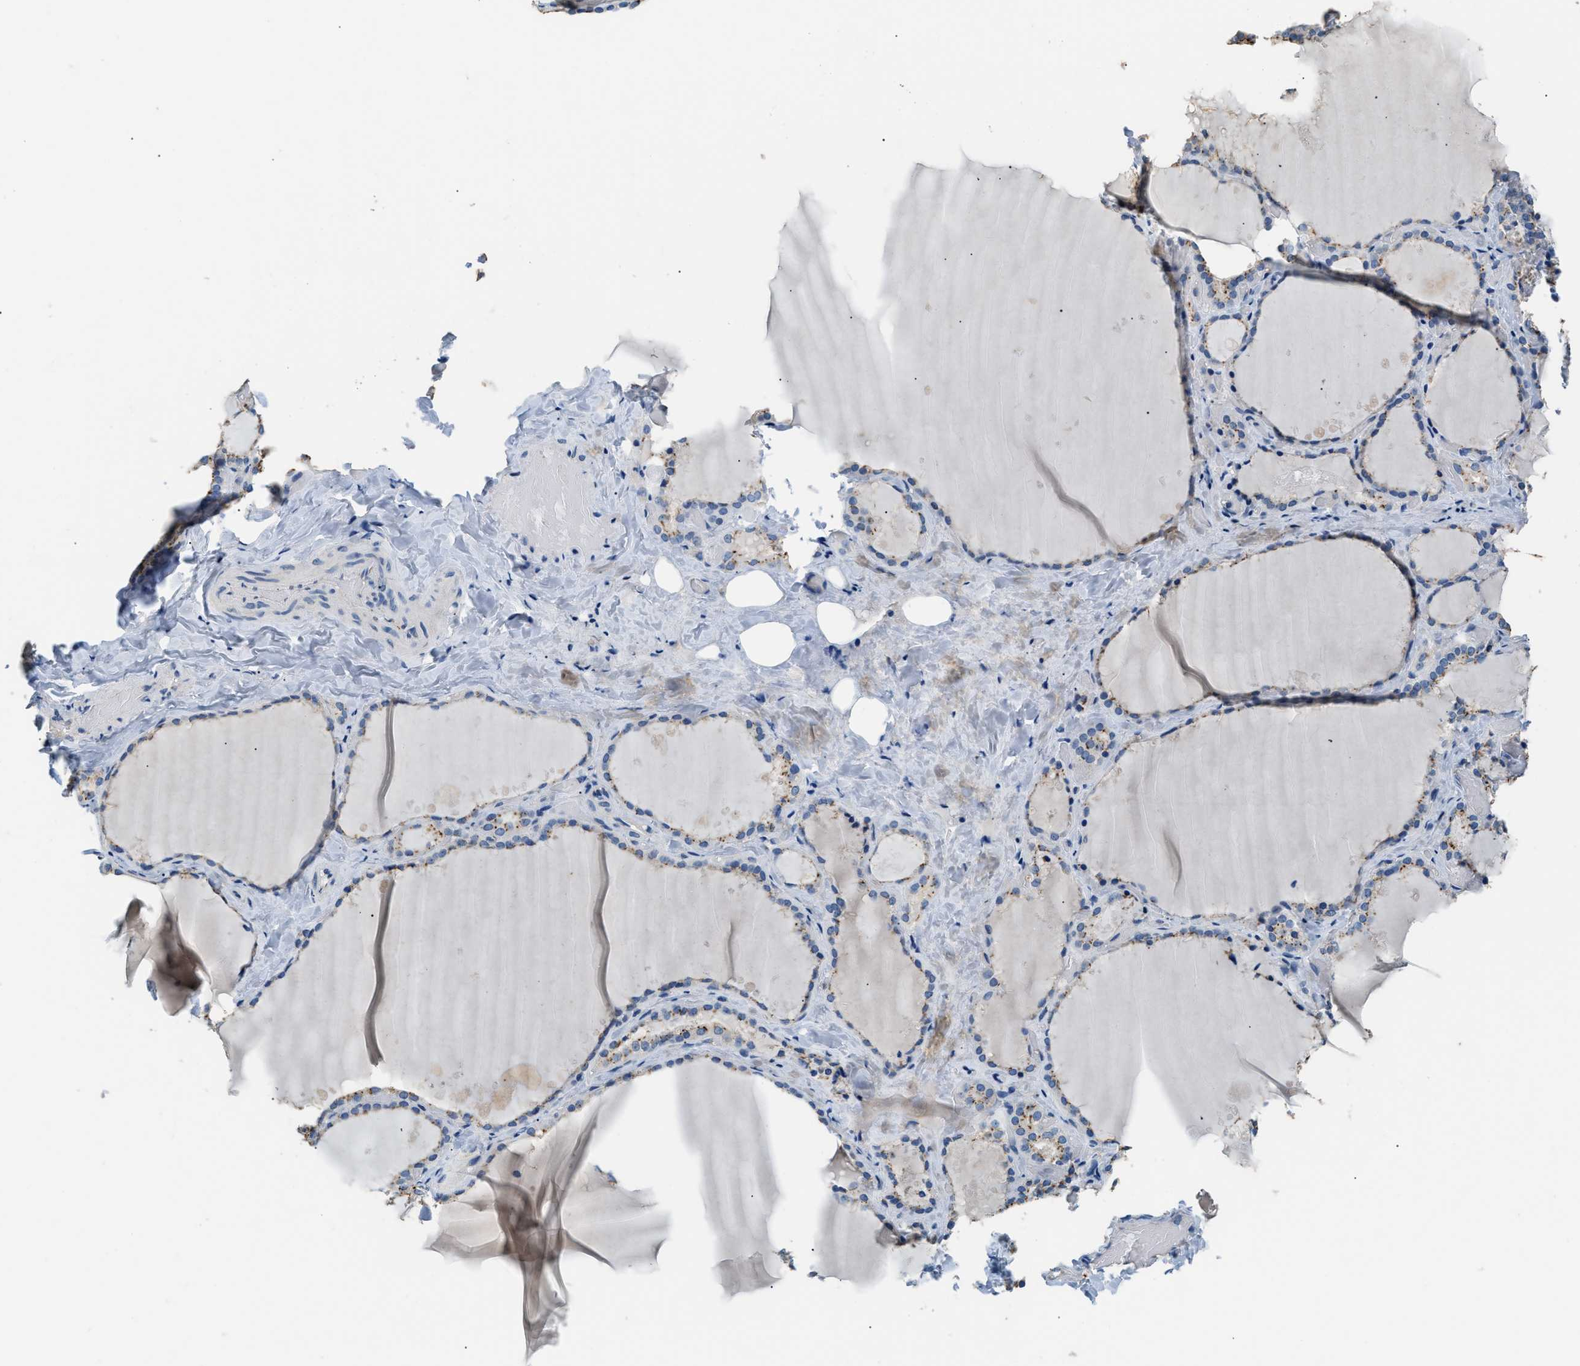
{"staining": {"intensity": "moderate", "quantity": ">75%", "location": "cytoplasmic/membranous"}, "tissue": "thyroid gland", "cell_type": "Glandular cells", "image_type": "normal", "snomed": [{"axis": "morphology", "description": "Normal tissue, NOS"}, {"axis": "topography", "description": "Thyroid gland"}], "caption": "Immunohistochemistry staining of benign thyroid gland, which demonstrates medium levels of moderate cytoplasmic/membranous expression in approximately >75% of glandular cells indicating moderate cytoplasmic/membranous protein staining. The staining was performed using DAB (3,3'-diaminobenzidine) (brown) for protein detection and nuclei were counterstained in hematoxylin (blue).", "gene": "GOLM1", "patient": {"sex": "female", "age": 44}}